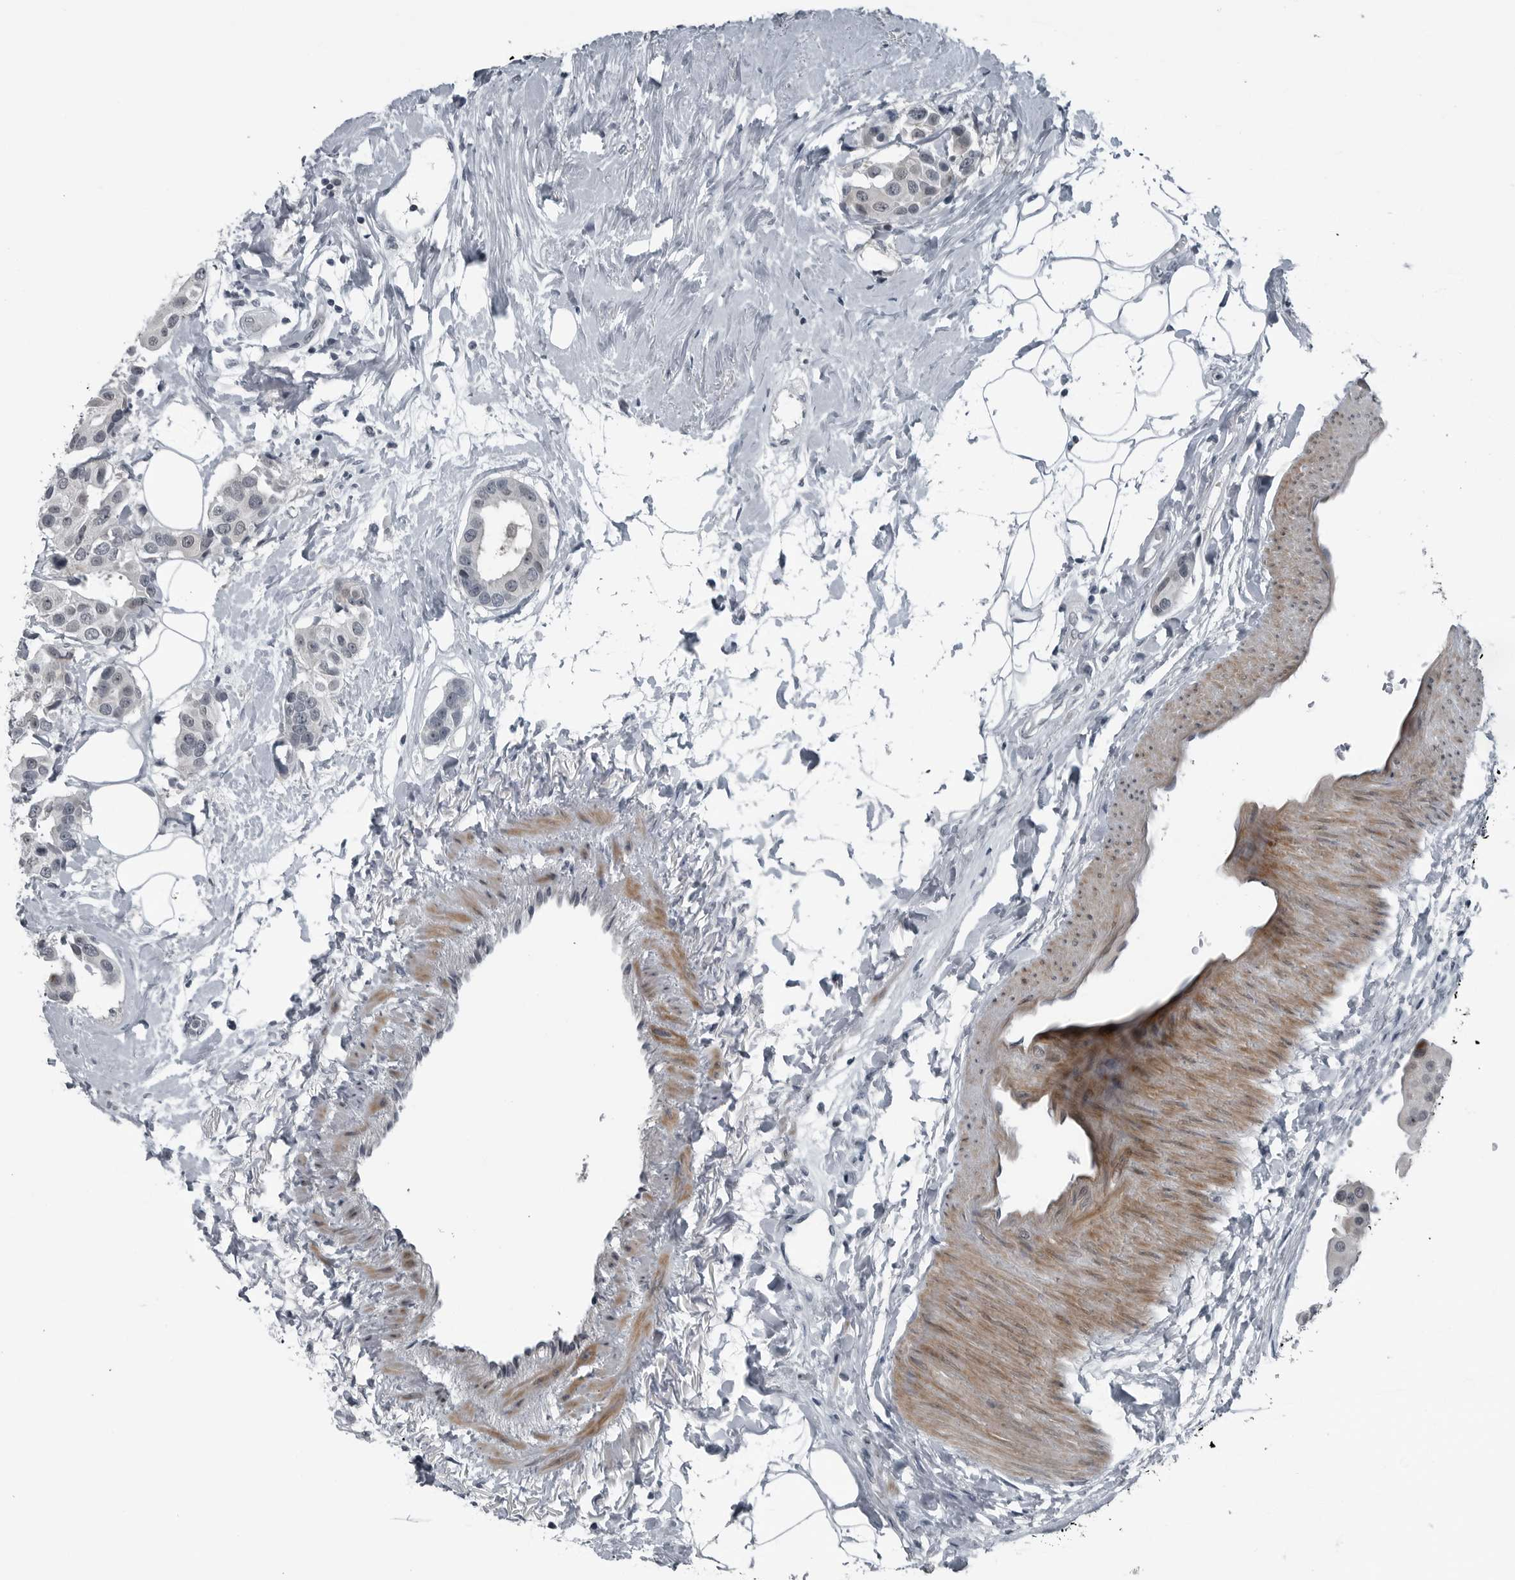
{"staining": {"intensity": "negative", "quantity": "none", "location": "none"}, "tissue": "breast cancer", "cell_type": "Tumor cells", "image_type": "cancer", "snomed": [{"axis": "morphology", "description": "Normal tissue, NOS"}, {"axis": "morphology", "description": "Duct carcinoma"}, {"axis": "topography", "description": "Breast"}], "caption": "High magnification brightfield microscopy of breast infiltrating ductal carcinoma stained with DAB (brown) and counterstained with hematoxylin (blue): tumor cells show no significant expression.", "gene": "DNAAF11", "patient": {"sex": "female", "age": 39}}